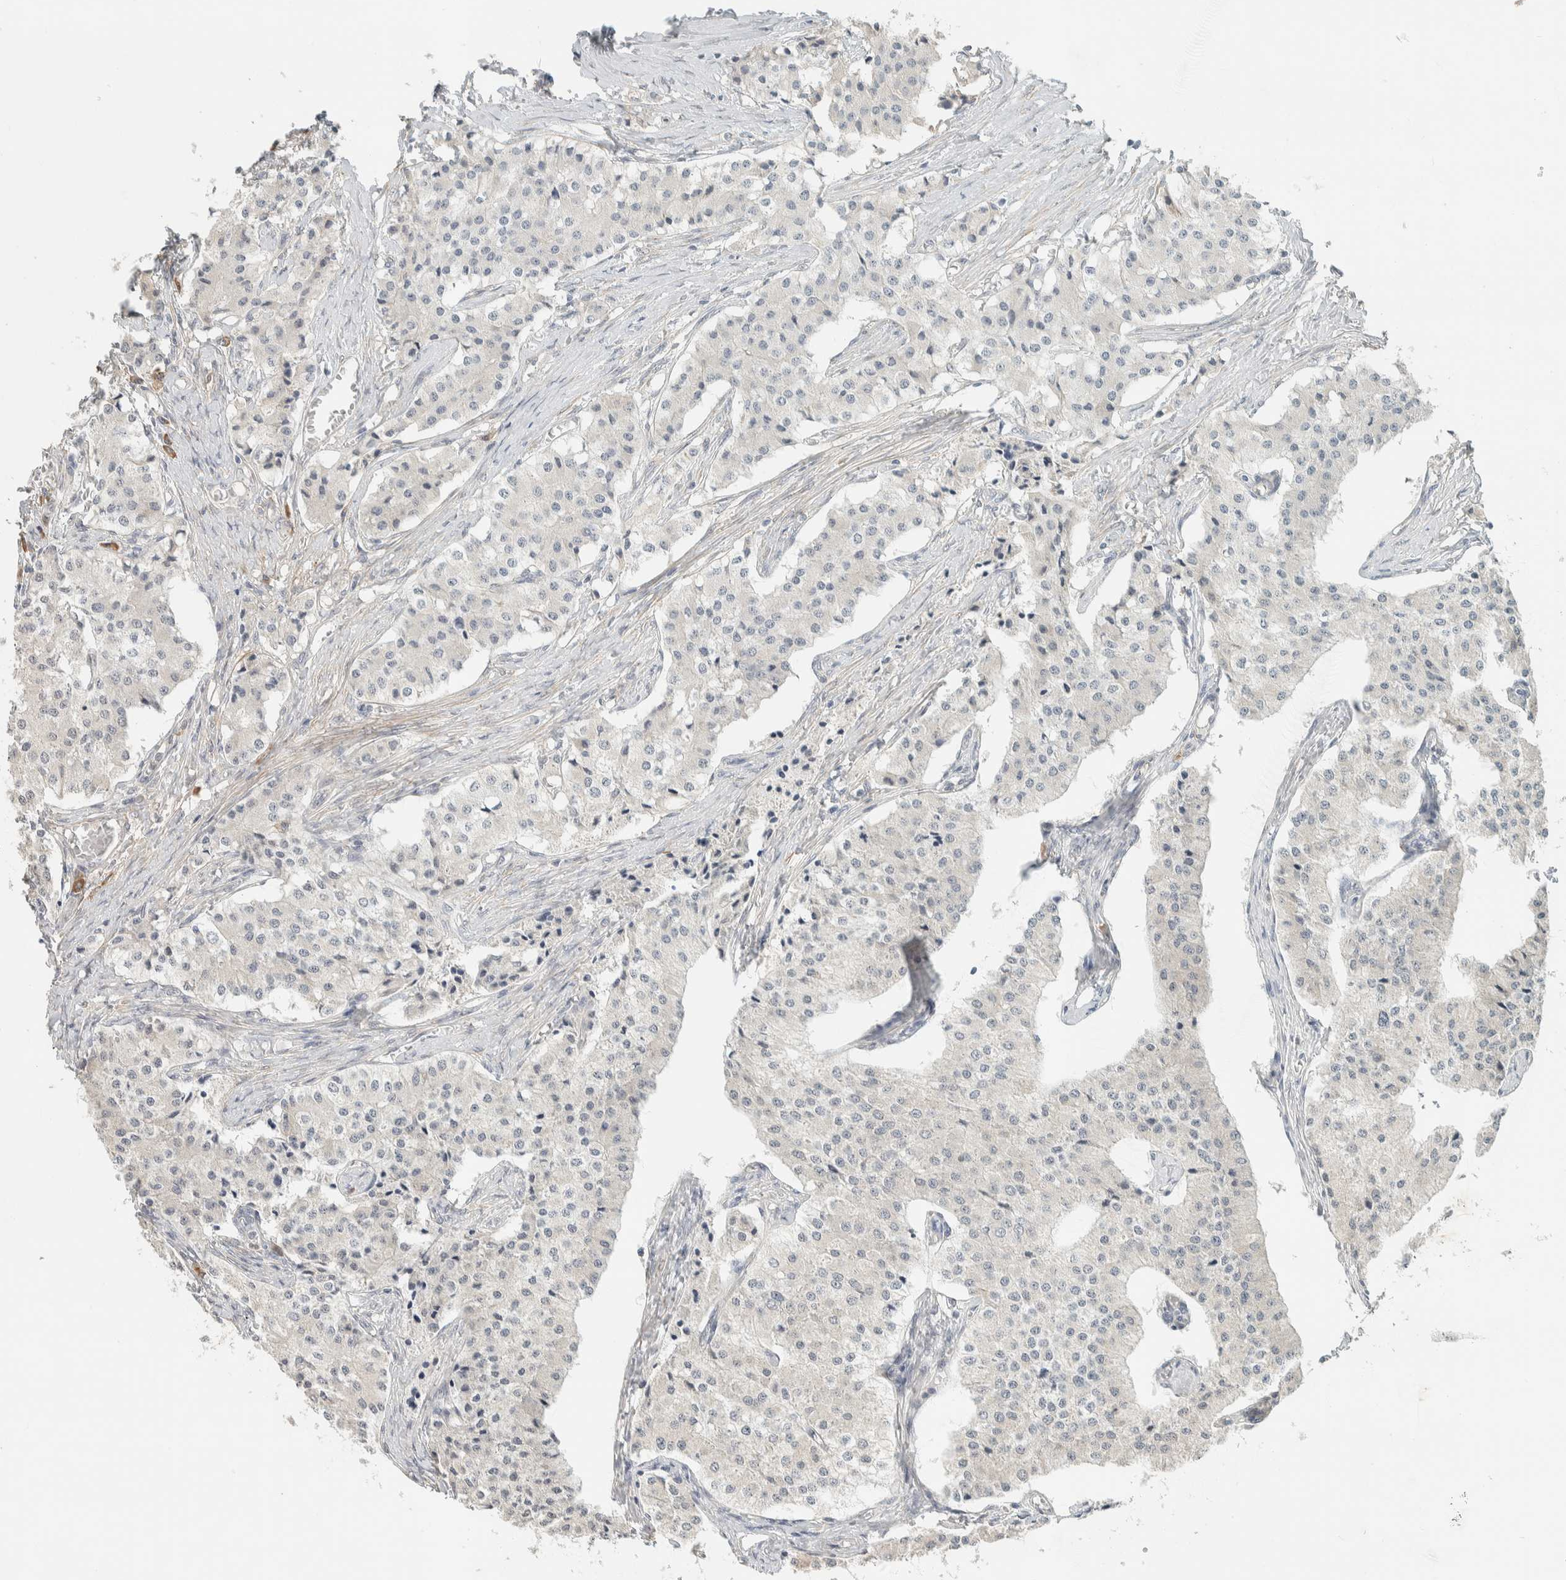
{"staining": {"intensity": "negative", "quantity": "none", "location": "none"}, "tissue": "carcinoid", "cell_type": "Tumor cells", "image_type": "cancer", "snomed": [{"axis": "morphology", "description": "Carcinoid, malignant, NOS"}, {"axis": "topography", "description": "Colon"}], "caption": "Immunohistochemical staining of human carcinoid exhibits no significant positivity in tumor cells.", "gene": "KLHL40", "patient": {"sex": "female", "age": 52}}